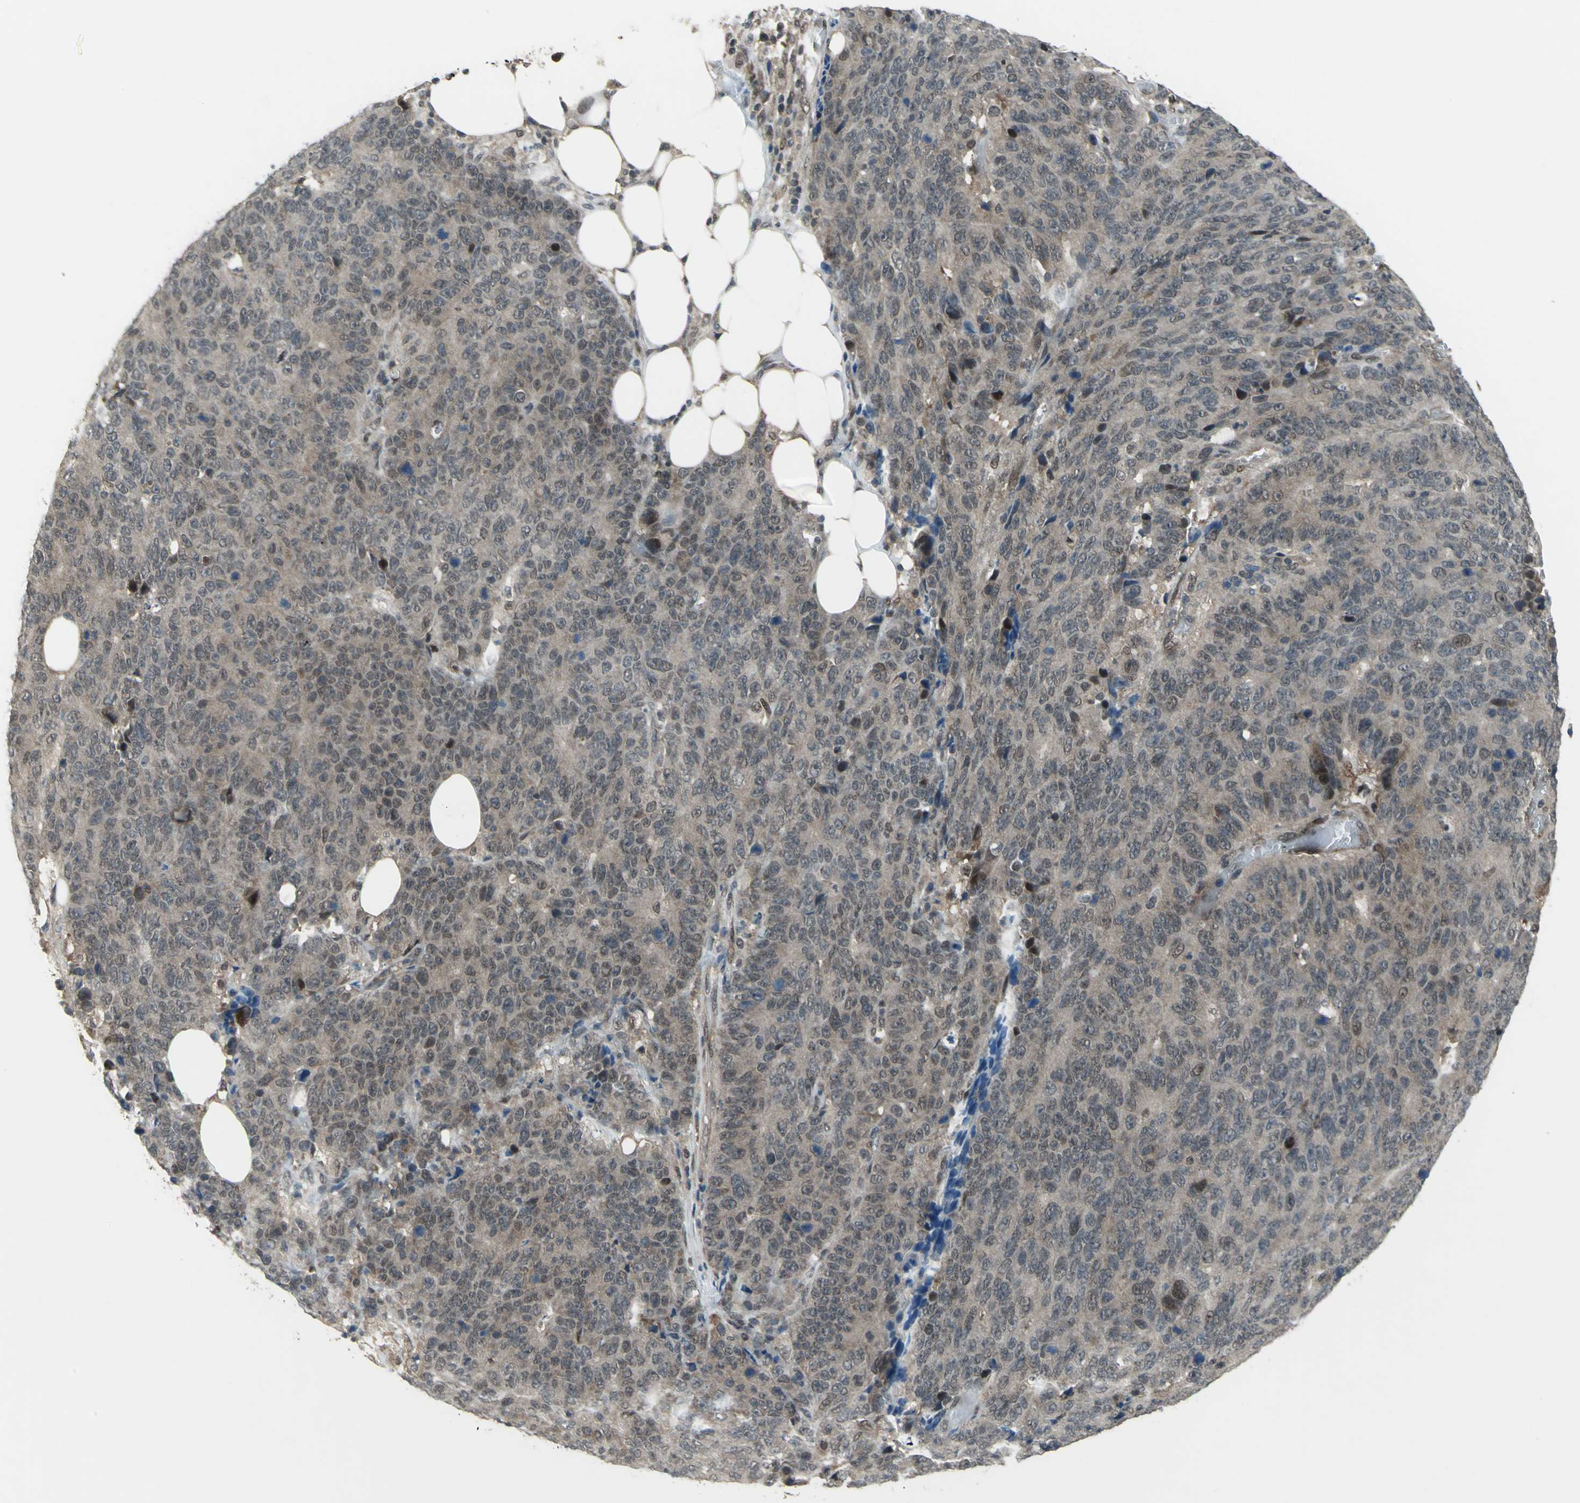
{"staining": {"intensity": "weak", "quantity": "25%-75%", "location": "cytoplasmic/membranous,nuclear"}, "tissue": "colorectal cancer", "cell_type": "Tumor cells", "image_type": "cancer", "snomed": [{"axis": "morphology", "description": "Adenocarcinoma, NOS"}, {"axis": "topography", "description": "Colon"}], "caption": "Immunohistochemistry (DAB) staining of human colorectal adenocarcinoma demonstrates weak cytoplasmic/membranous and nuclear protein expression in approximately 25%-75% of tumor cells.", "gene": "COPS5", "patient": {"sex": "female", "age": 86}}